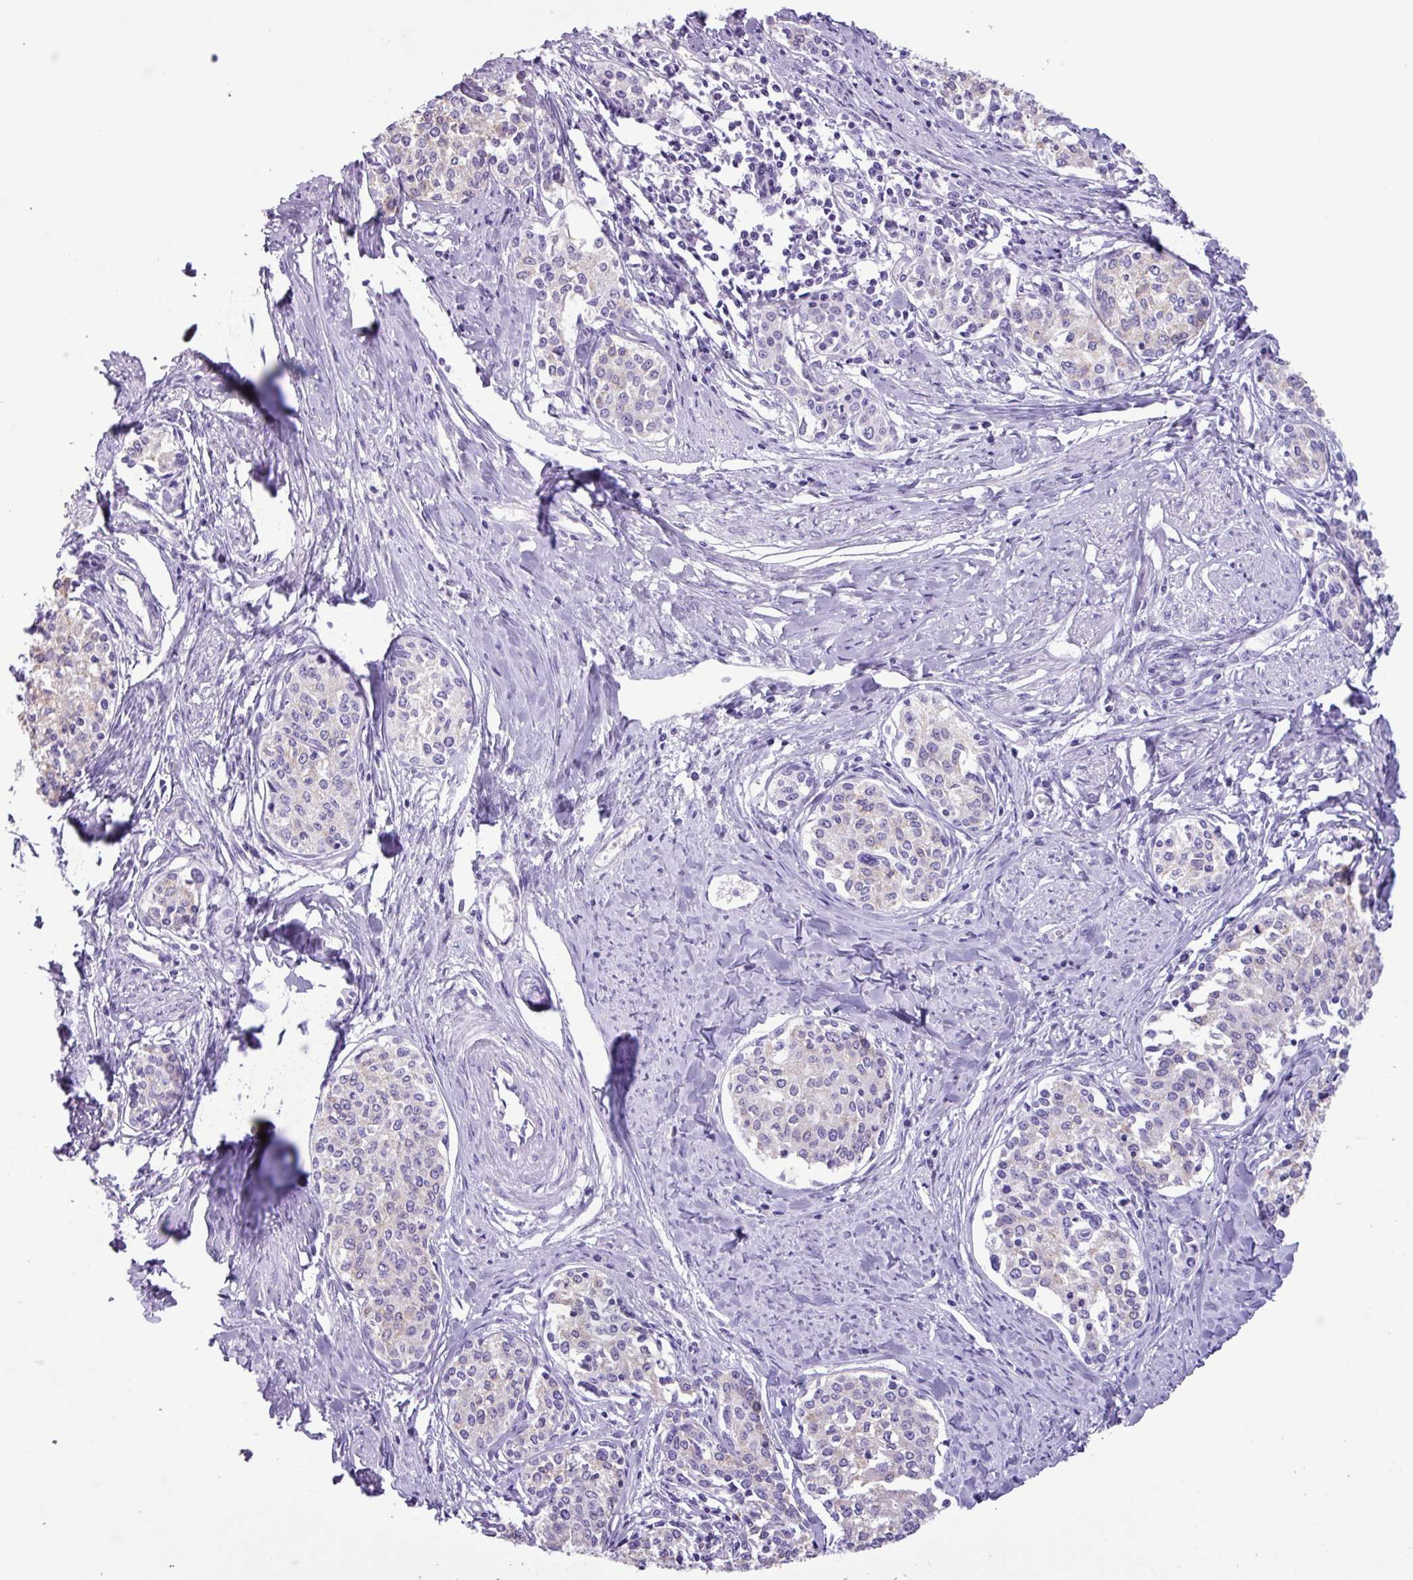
{"staining": {"intensity": "negative", "quantity": "none", "location": "none"}, "tissue": "cervical cancer", "cell_type": "Tumor cells", "image_type": "cancer", "snomed": [{"axis": "morphology", "description": "Squamous cell carcinoma, NOS"}, {"axis": "morphology", "description": "Adenocarcinoma, NOS"}, {"axis": "topography", "description": "Cervix"}], "caption": "A high-resolution histopathology image shows immunohistochemistry (IHC) staining of cervical cancer (squamous cell carcinoma), which displays no significant staining in tumor cells.", "gene": "AGO3", "patient": {"sex": "female", "age": 52}}